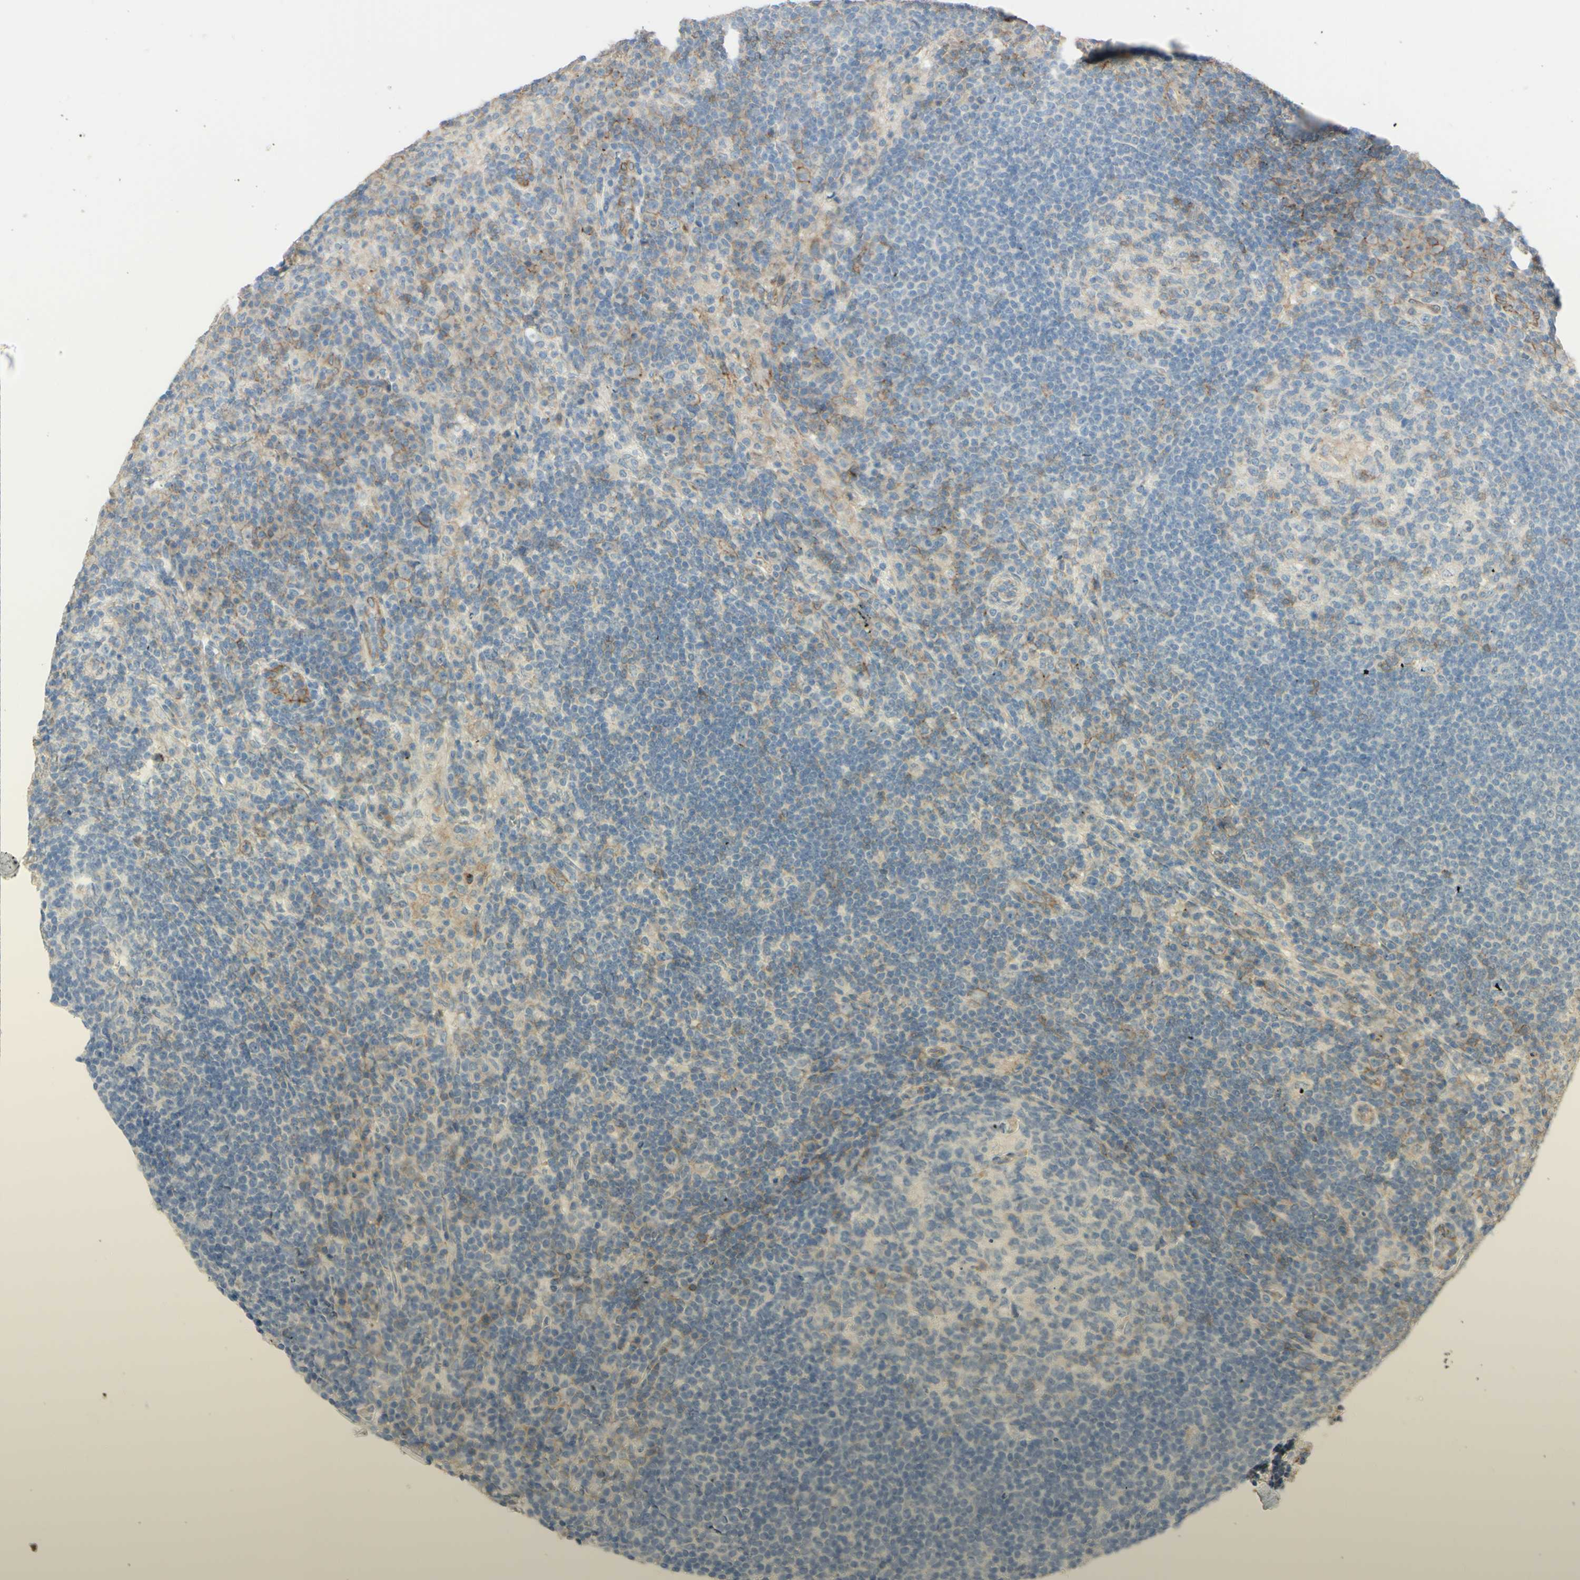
{"staining": {"intensity": "weak", "quantity": "<25%", "location": "cytoplasmic/membranous"}, "tissue": "lymph node", "cell_type": "Germinal center cells", "image_type": "normal", "snomed": [{"axis": "morphology", "description": "Normal tissue, NOS"}, {"axis": "topography", "description": "Lymph node"}], "caption": "Lymph node stained for a protein using immunohistochemistry (IHC) reveals no positivity germinal center cells.", "gene": "RNF149", "patient": {"sex": "female", "age": 53}}